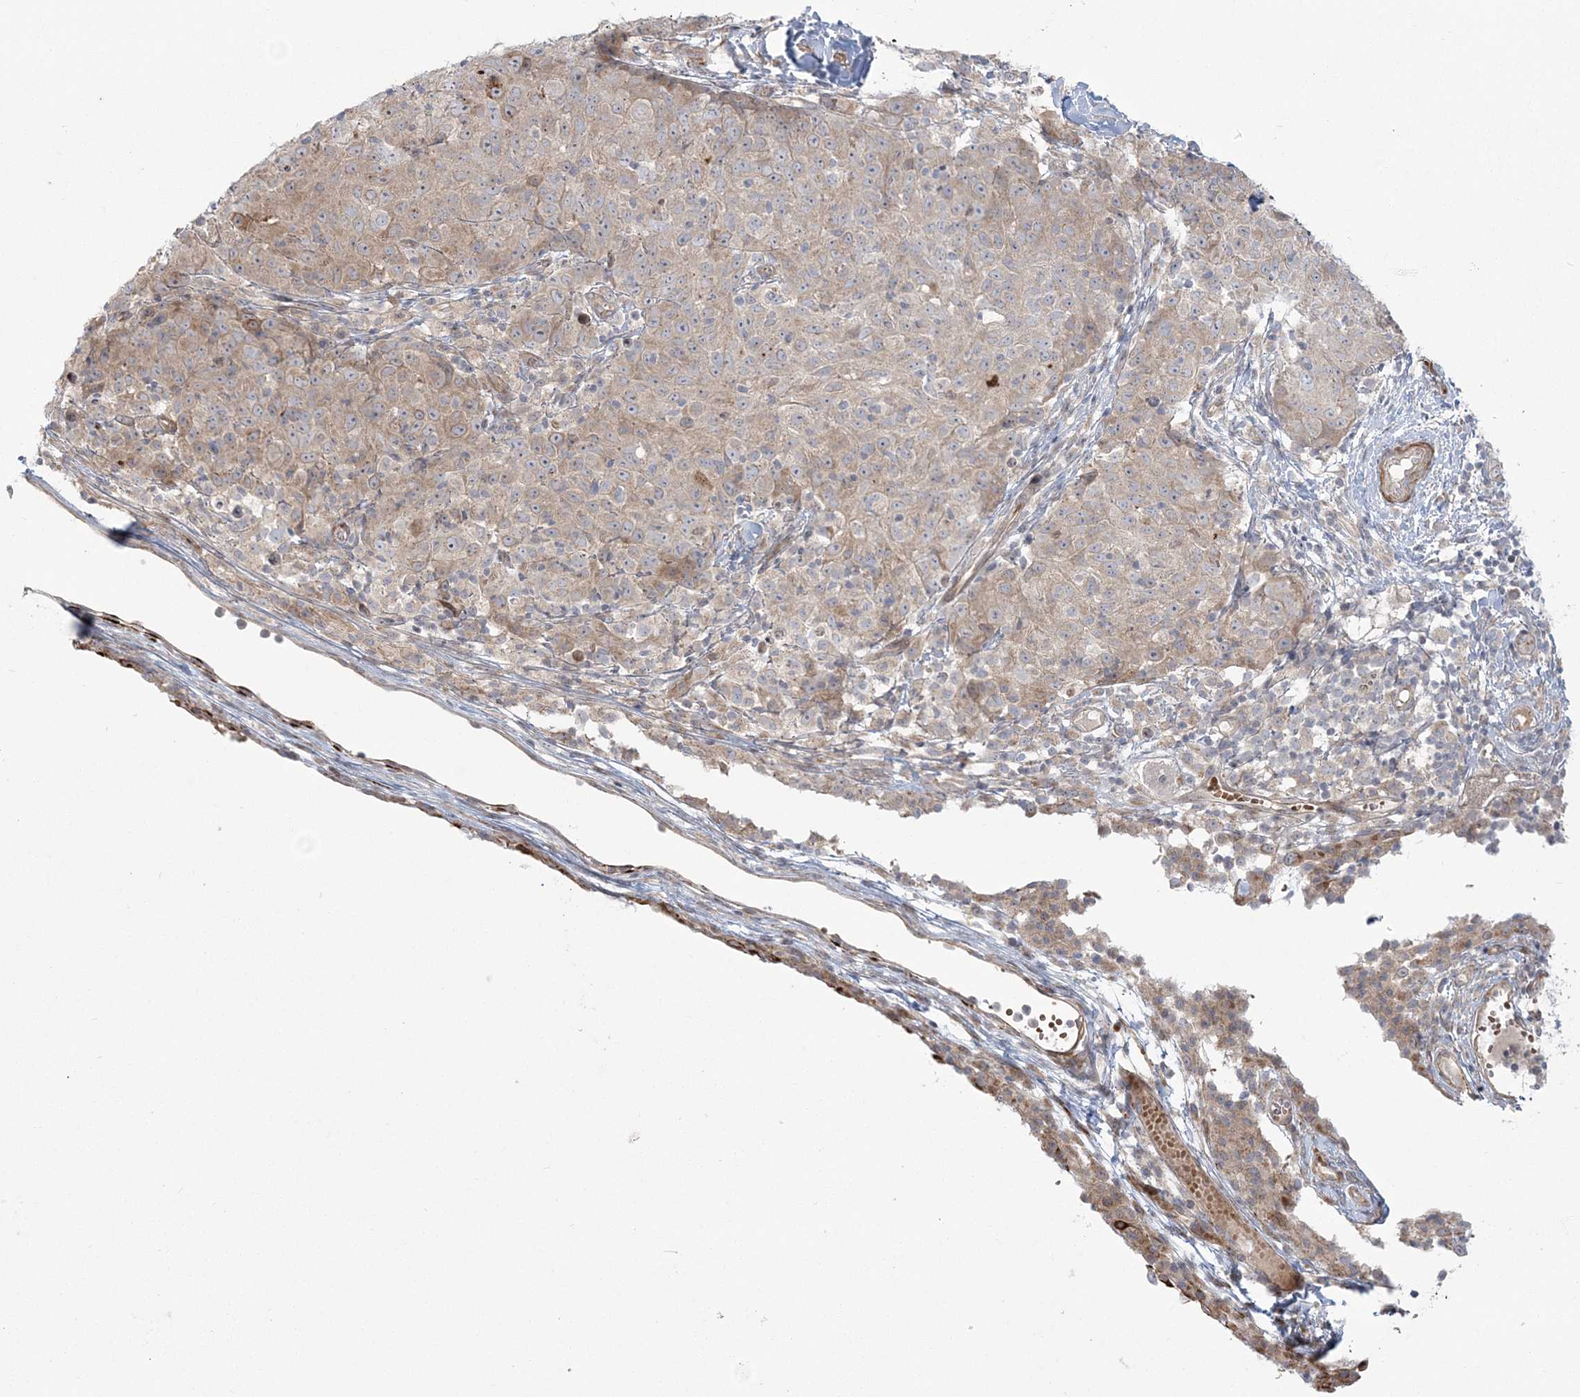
{"staining": {"intensity": "weak", "quantity": "25%-75%", "location": "cytoplasmic/membranous"}, "tissue": "ovarian cancer", "cell_type": "Tumor cells", "image_type": "cancer", "snomed": [{"axis": "morphology", "description": "Carcinoma, endometroid"}, {"axis": "topography", "description": "Ovary"}], "caption": "Endometroid carcinoma (ovarian) was stained to show a protein in brown. There is low levels of weak cytoplasmic/membranous positivity in about 25%-75% of tumor cells. (IHC, brightfield microscopy, high magnification).", "gene": "NUDT9", "patient": {"sex": "female", "age": 42}}